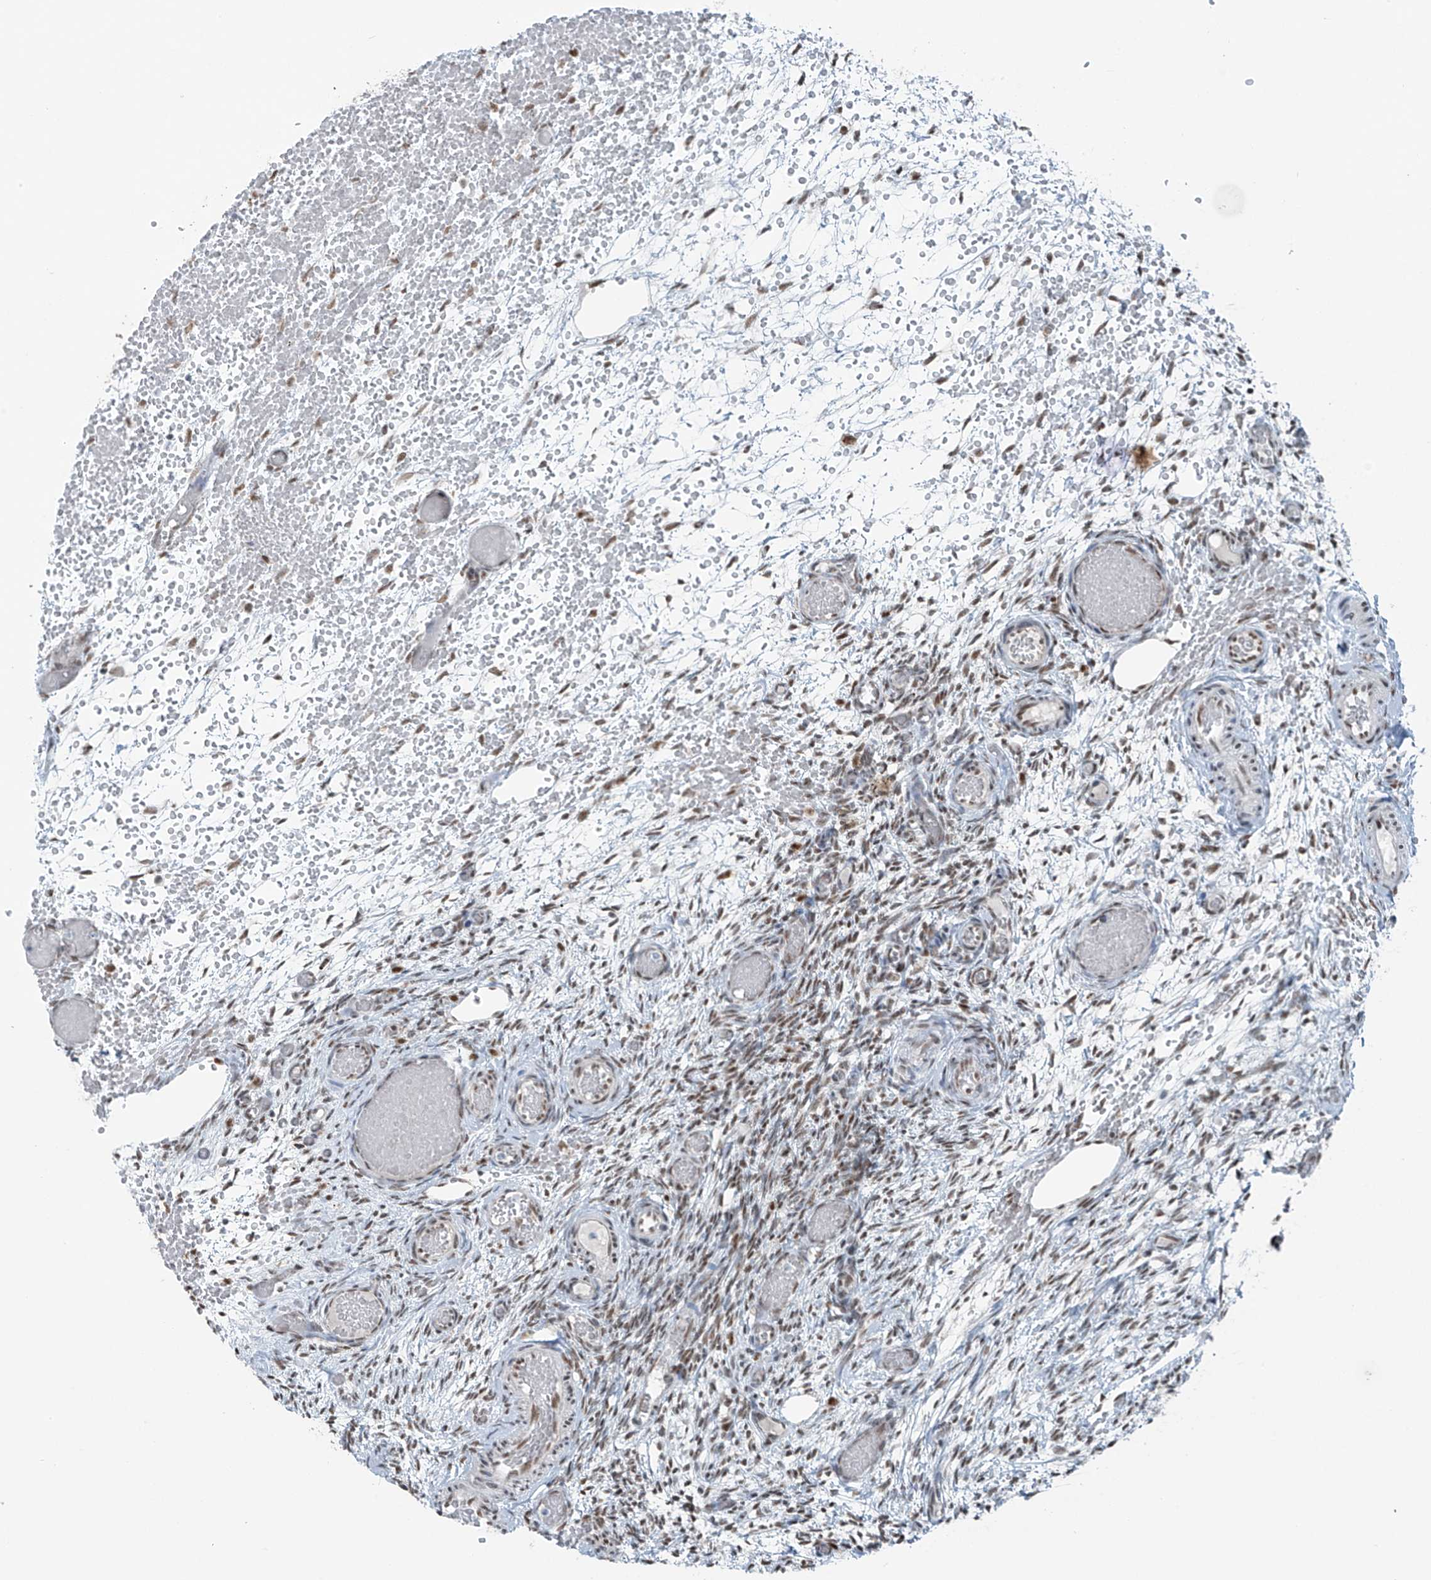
{"staining": {"intensity": "moderate", "quantity": ">75%", "location": "nuclear"}, "tissue": "ovary", "cell_type": "Follicle cells", "image_type": "normal", "snomed": [{"axis": "morphology", "description": "Adenocarcinoma, NOS"}, {"axis": "topography", "description": "Endometrium"}], "caption": "This histopathology image displays IHC staining of normal human ovary, with medium moderate nuclear staining in approximately >75% of follicle cells.", "gene": "WRNIP1", "patient": {"sex": "female", "age": 32}}